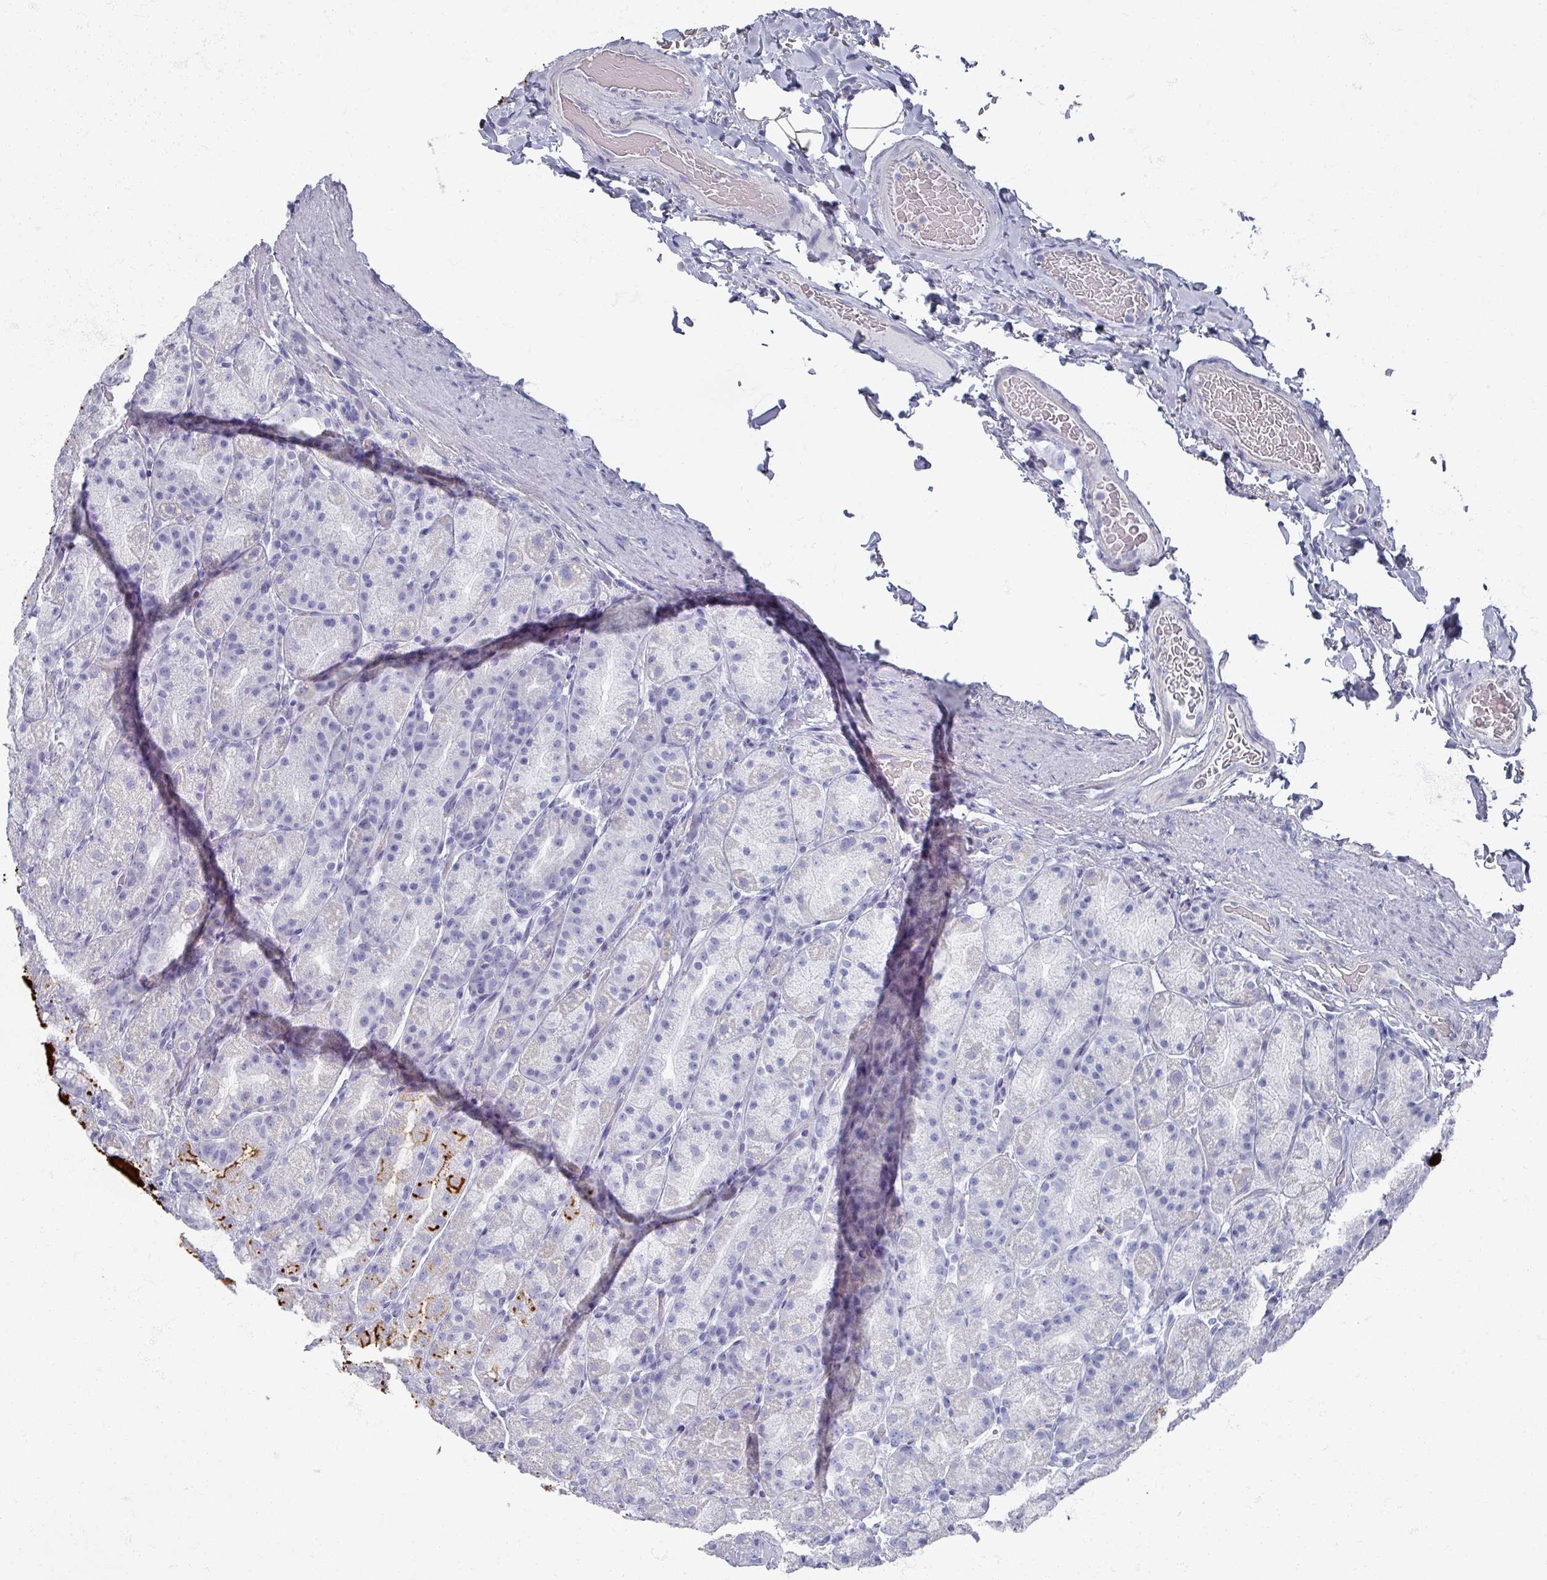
{"staining": {"intensity": "strong", "quantity": "<25%", "location": "cytoplasmic/membranous"}, "tissue": "stomach", "cell_type": "Glandular cells", "image_type": "normal", "snomed": [{"axis": "morphology", "description": "Normal tissue, NOS"}, {"axis": "topography", "description": "Stomach, upper"}, {"axis": "topography", "description": "Stomach"}], "caption": "Stomach stained with DAB (3,3'-diaminobenzidine) immunohistochemistry (IHC) shows medium levels of strong cytoplasmic/membranous positivity in about <25% of glandular cells.", "gene": "OMG", "patient": {"sex": "male", "age": 68}}